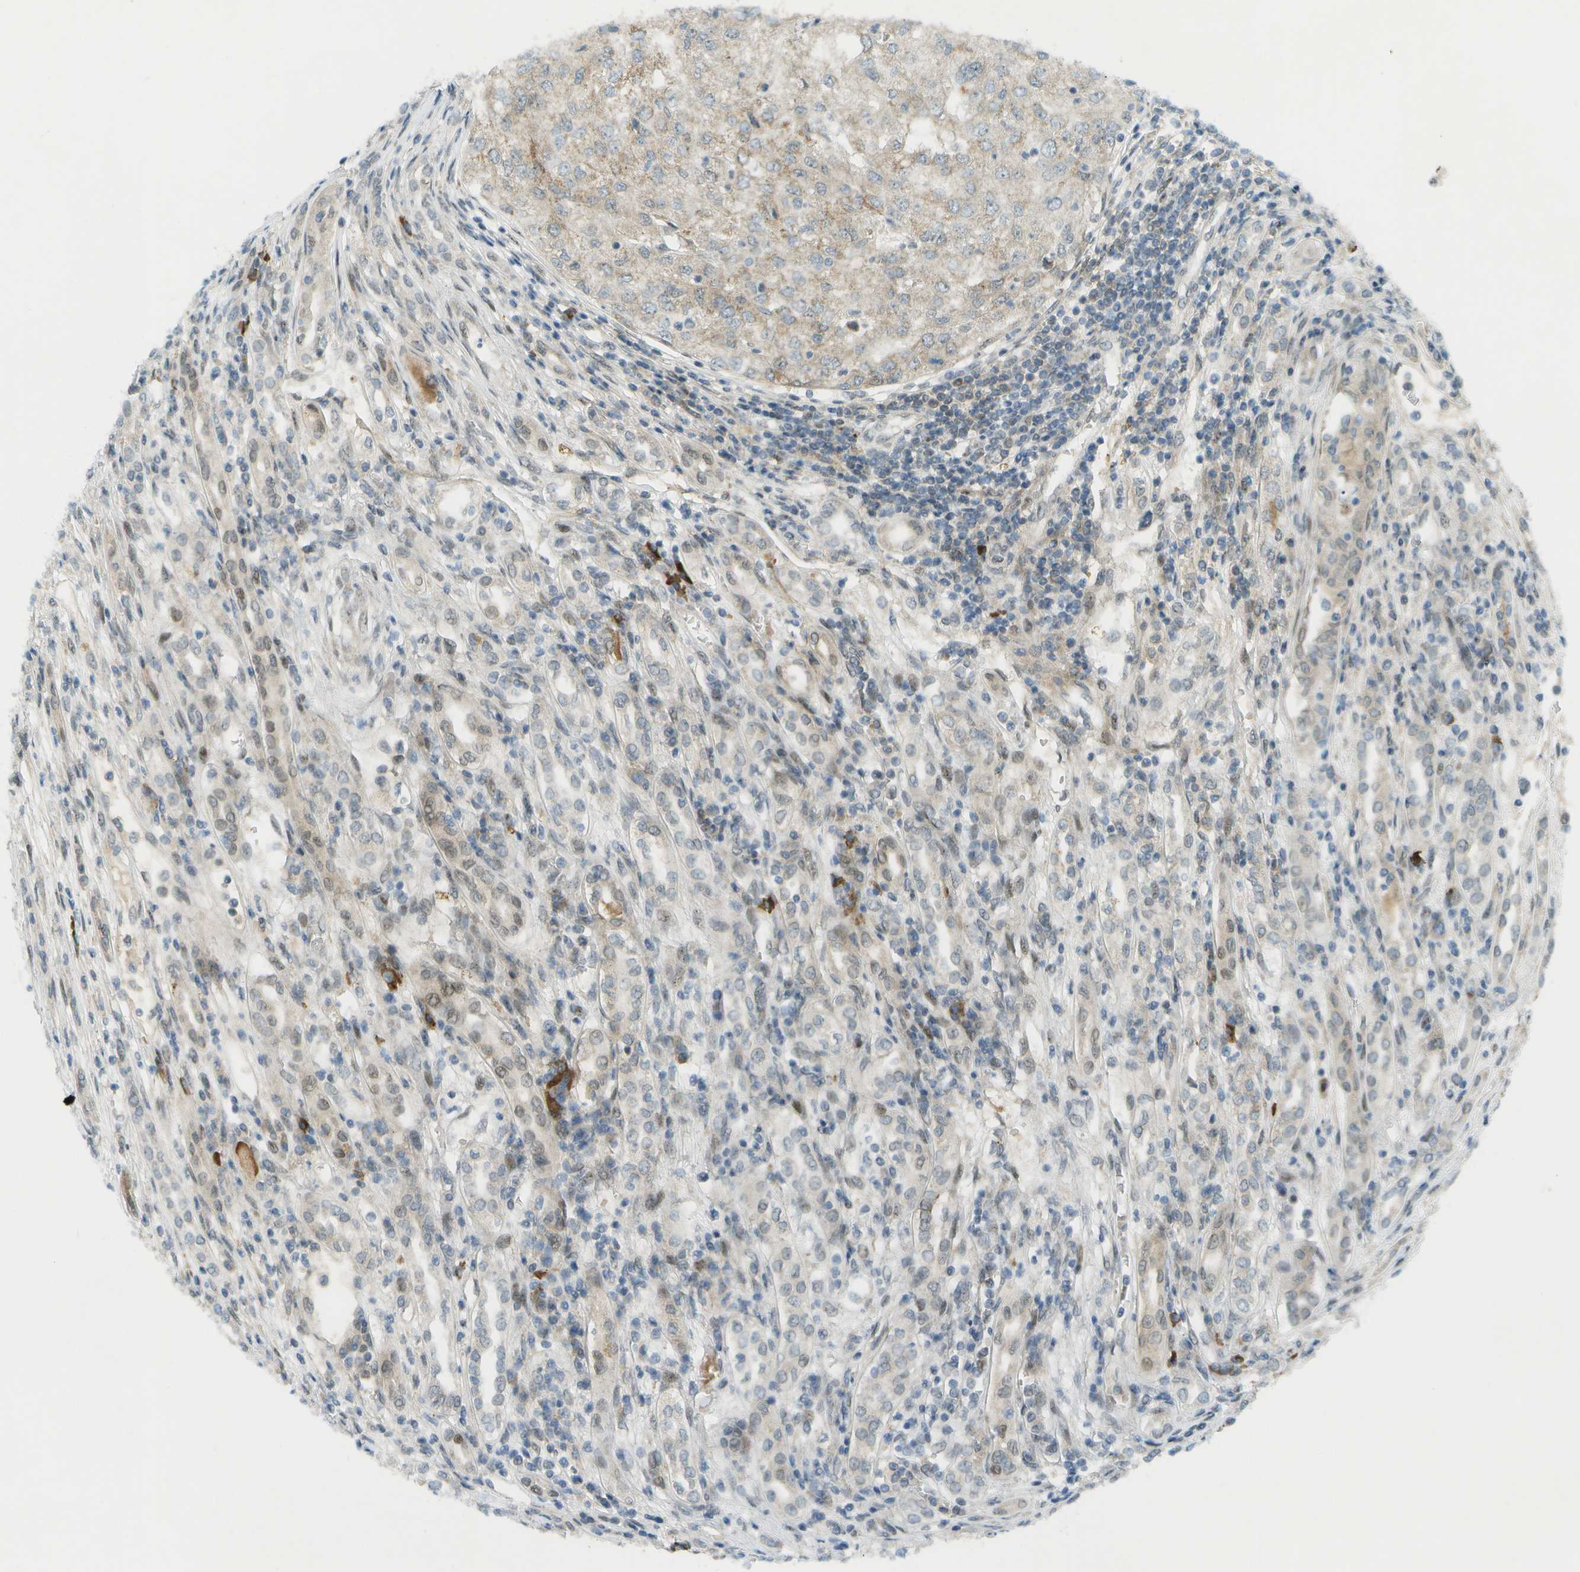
{"staining": {"intensity": "weak", "quantity": "25%-75%", "location": "cytoplasmic/membranous"}, "tissue": "renal cancer", "cell_type": "Tumor cells", "image_type": "cancer", "snomed": [{"axis": "morphology", "description": "Adenocarcinoma, NOS"}, {"axis": "topography", "description": "Kidney"}], "caption": "Protein staining of renal cancer (adenocarcinoma) tissue exhibits weak cytoplasmic/membranous positivity in about 25%-75% of tumor cells. Immunohistochemistry stains the protein in brown and the nuclei are stained blue.", "gene": "CACNB4", "patient": {"sex": "female", "age": 54}}